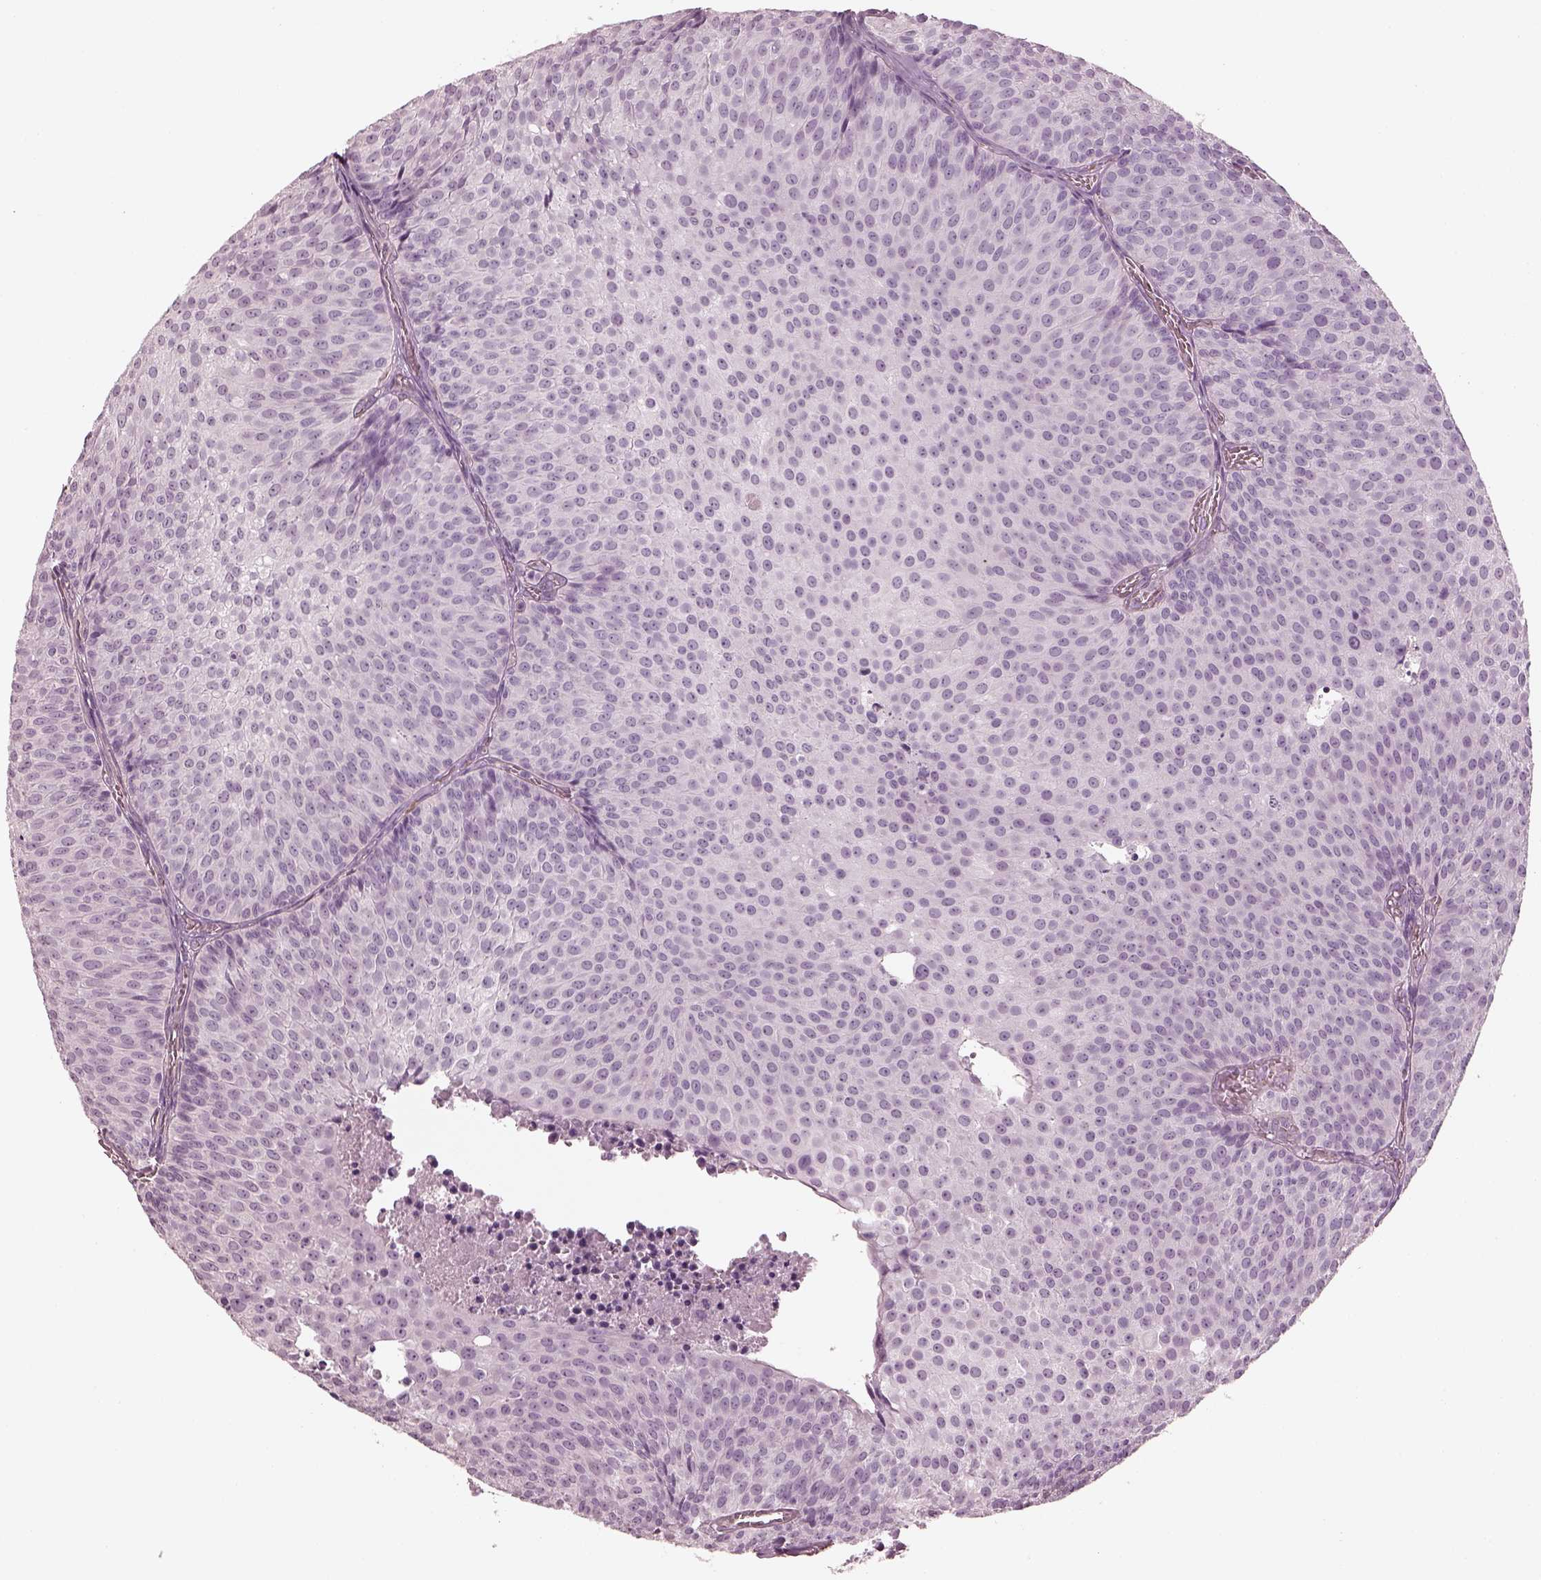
{"staining": {"intensity": "negative", "quantity": "none", "location": "none"}, "tissue": "urothelial cancer", "cell_type": "Tumor cells", "image_type": "cancer", "snomed": [{"axis": "morphology", "description": "Urothelial carcinoma, Low grade"}, {"axis": "topography", "description": "Urinary bladder"}], "caption": "High power microscopy micrograph of an immunohistochemistry (IHC) photomicrograph of low-grade urothelial carcinoma, revealing no significant expression in tumor cells.", "gene": "EIF4E1B", "patient": {"sex": "male", "age": 63}}